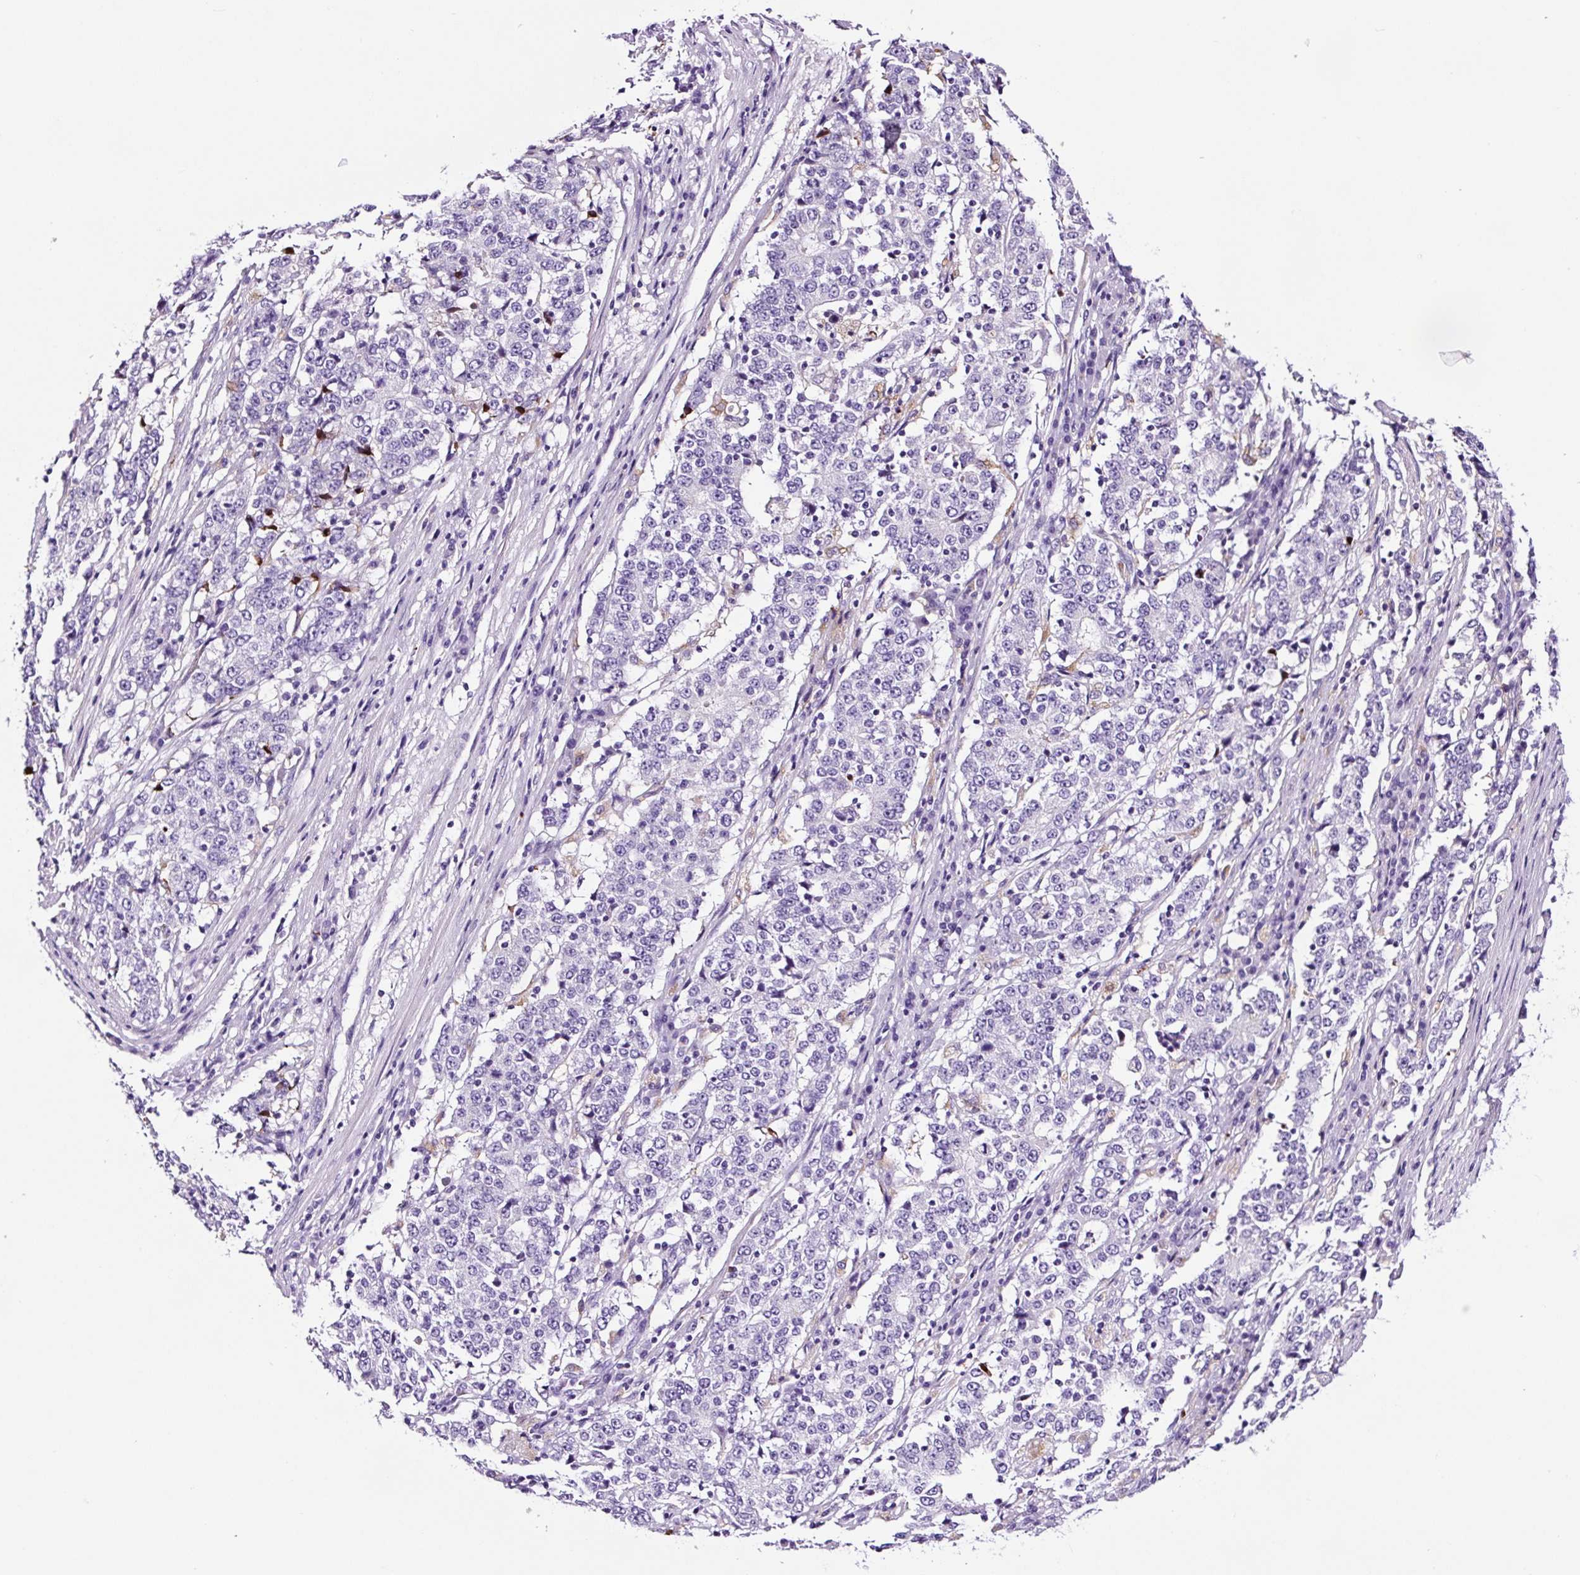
{"staining": {"intensity": "negative", "quantity": "none", "location": "none"}, "tissue": "stomach cancer", "cell_type": "Tumor cells", "image_type": "cancer", "snomed": [{"axis": "morphology", "description": "Adenocarcinoma, NOS"}, {"axis": "topography", "description": "Stomach"}], "caption": "A micrograph of human stomach cancer (adenocarcinoma) is negative for staining in tumor cells.", "gene": "FBXL7", "patient": {"sex": "male", "age": 59}}